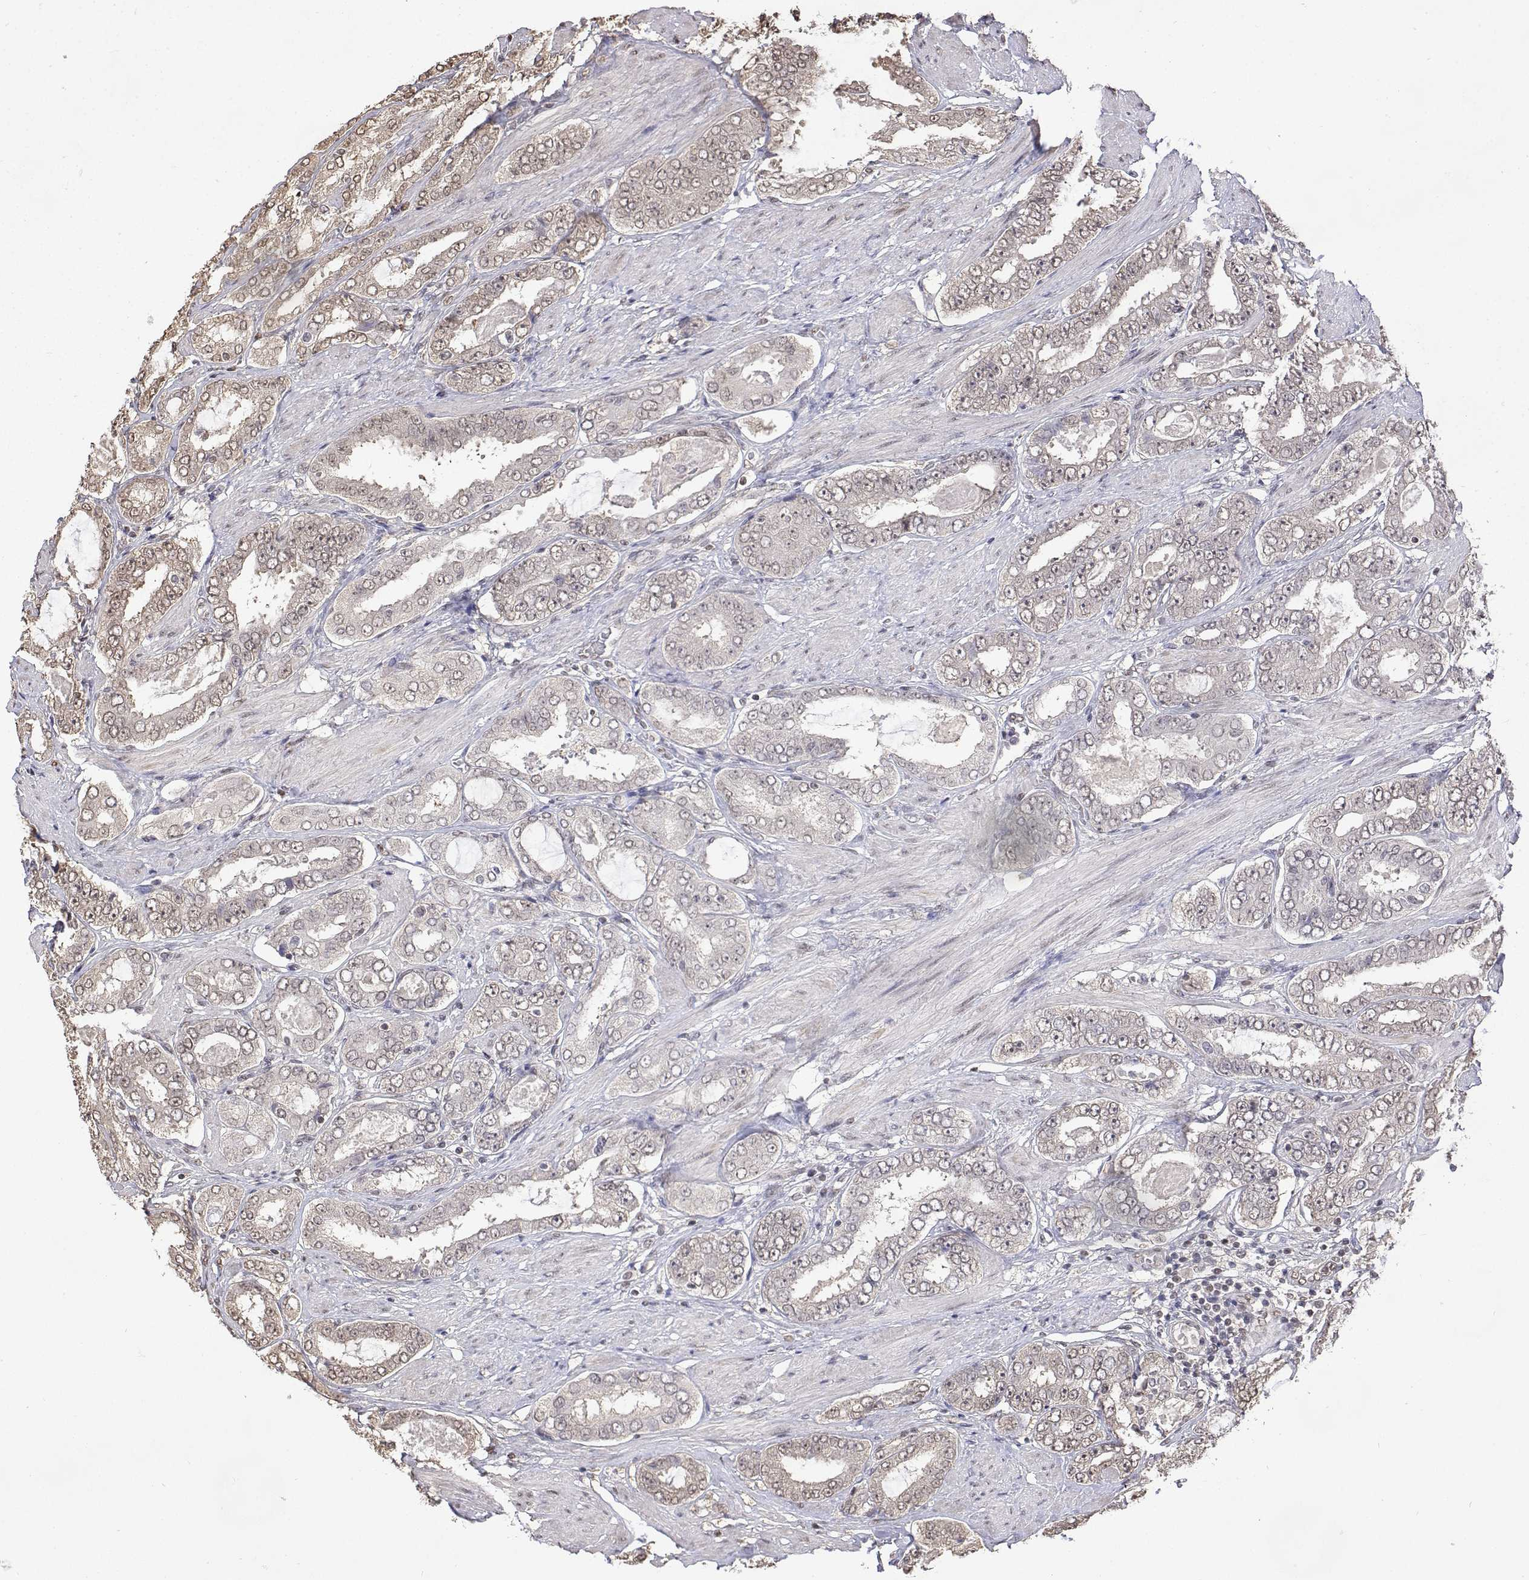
{"staining": {"intensity": "weak", "quantity": "<25%", "location": "nuclear"}, "tissue": "prostate cancer", "cell_type": "Tumor cells", "image_type": "cancer", "snomed": [{"axis": "morphology", "description": "Adenocarcinoma, High grade"}, {"axis": "topography", "description": "Prostate"}], "caption": "Prostate cancer stained for a protein using IHC demonstrates no staining tumor cells.", "gene": "TPI1", "patient": {"sex": "male", "age": 63}}